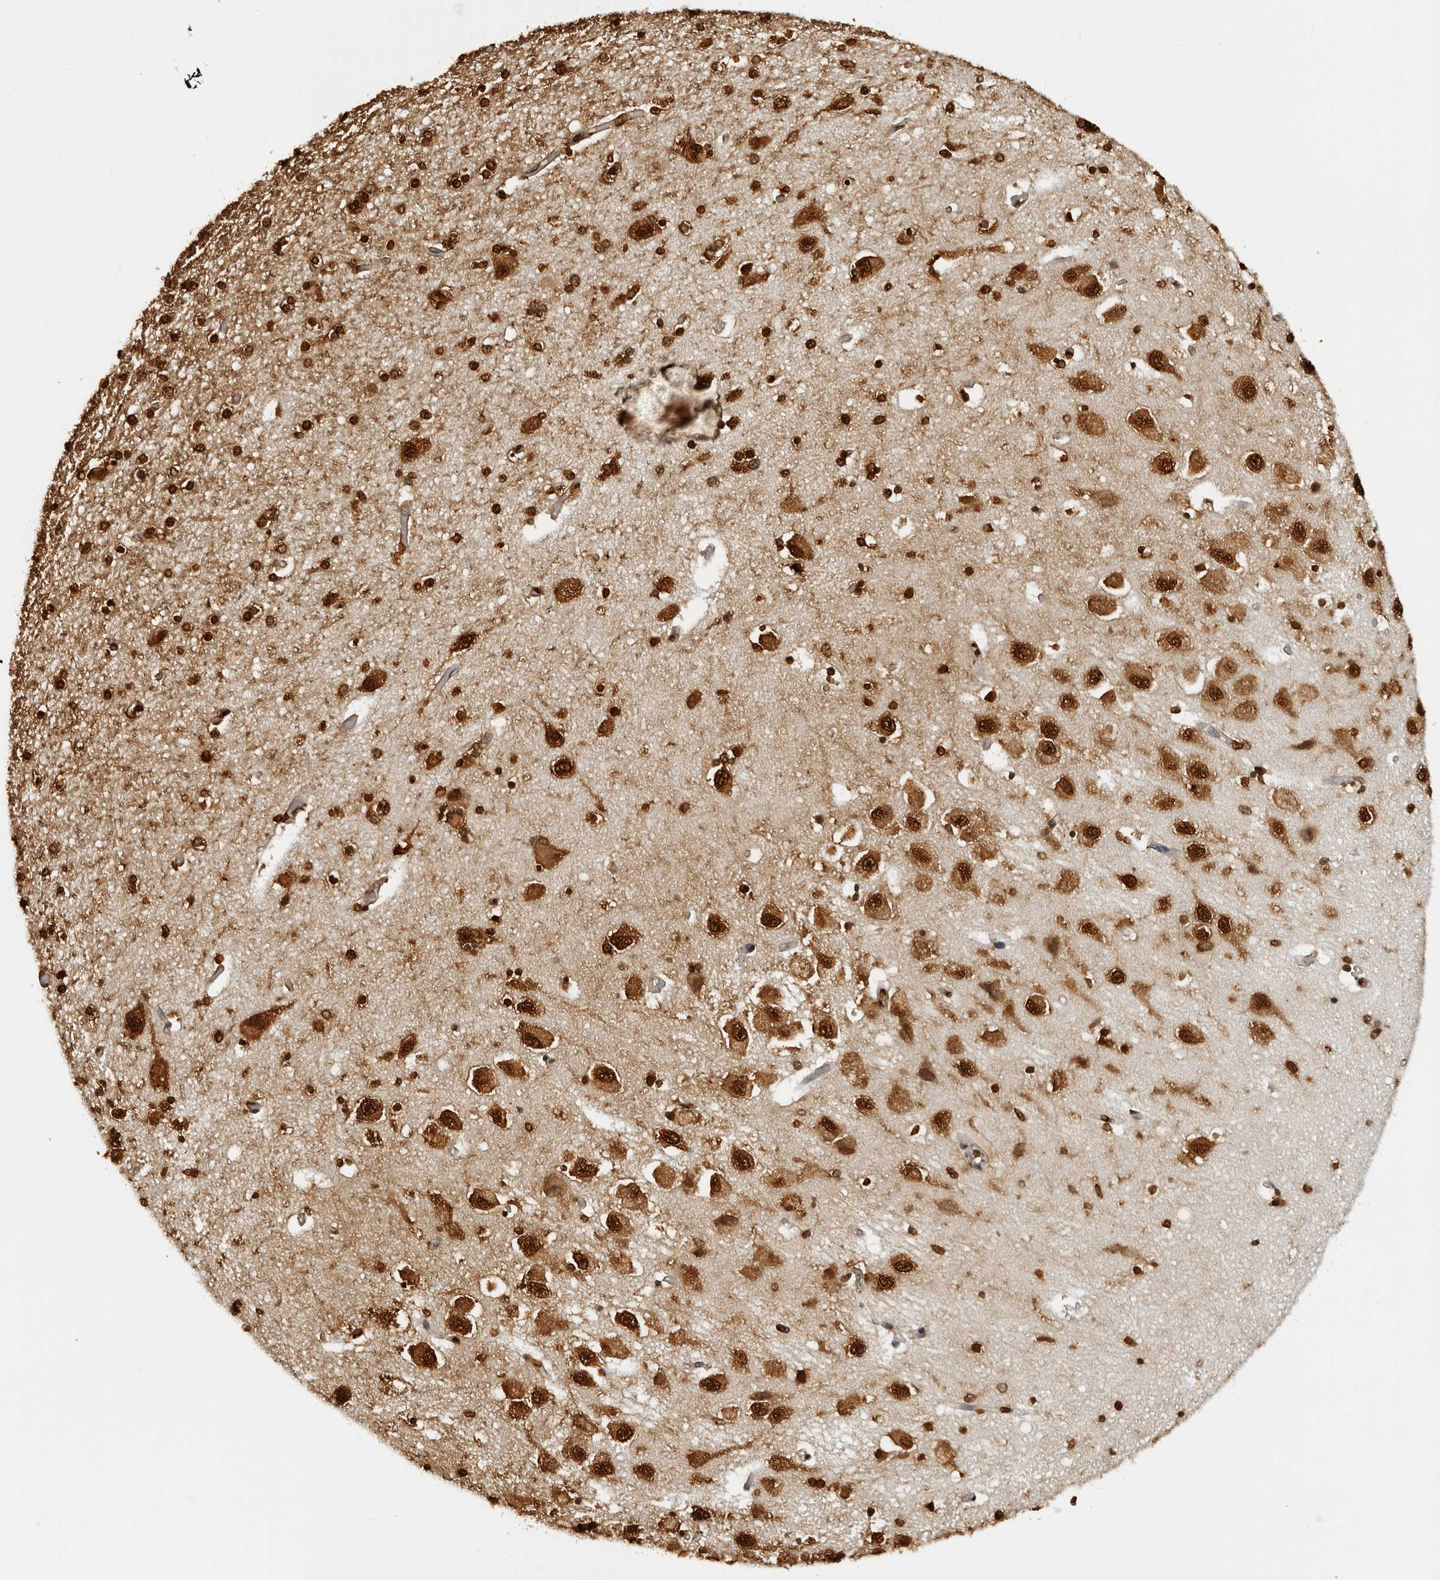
{"staining": {"intensity": "strong", "quantity": ">75%", "location": "nuclear"}, "tissue": "hippocampus", "cell_type": "Glial cells", "image_type": "normal", "snomed": [{"axis": "morphology", "description": "Normal tissue, NOS"}, {"axis": "topography", "description": "Hippocampus"}], "caption": "Normal hippocampus was stained to show a protein in brown. There is high levels of strong nuclear positivity in approximately >75% of glial cells.", "gene": "ZFP91", "patient": {"sex": "female", "age": 54}}